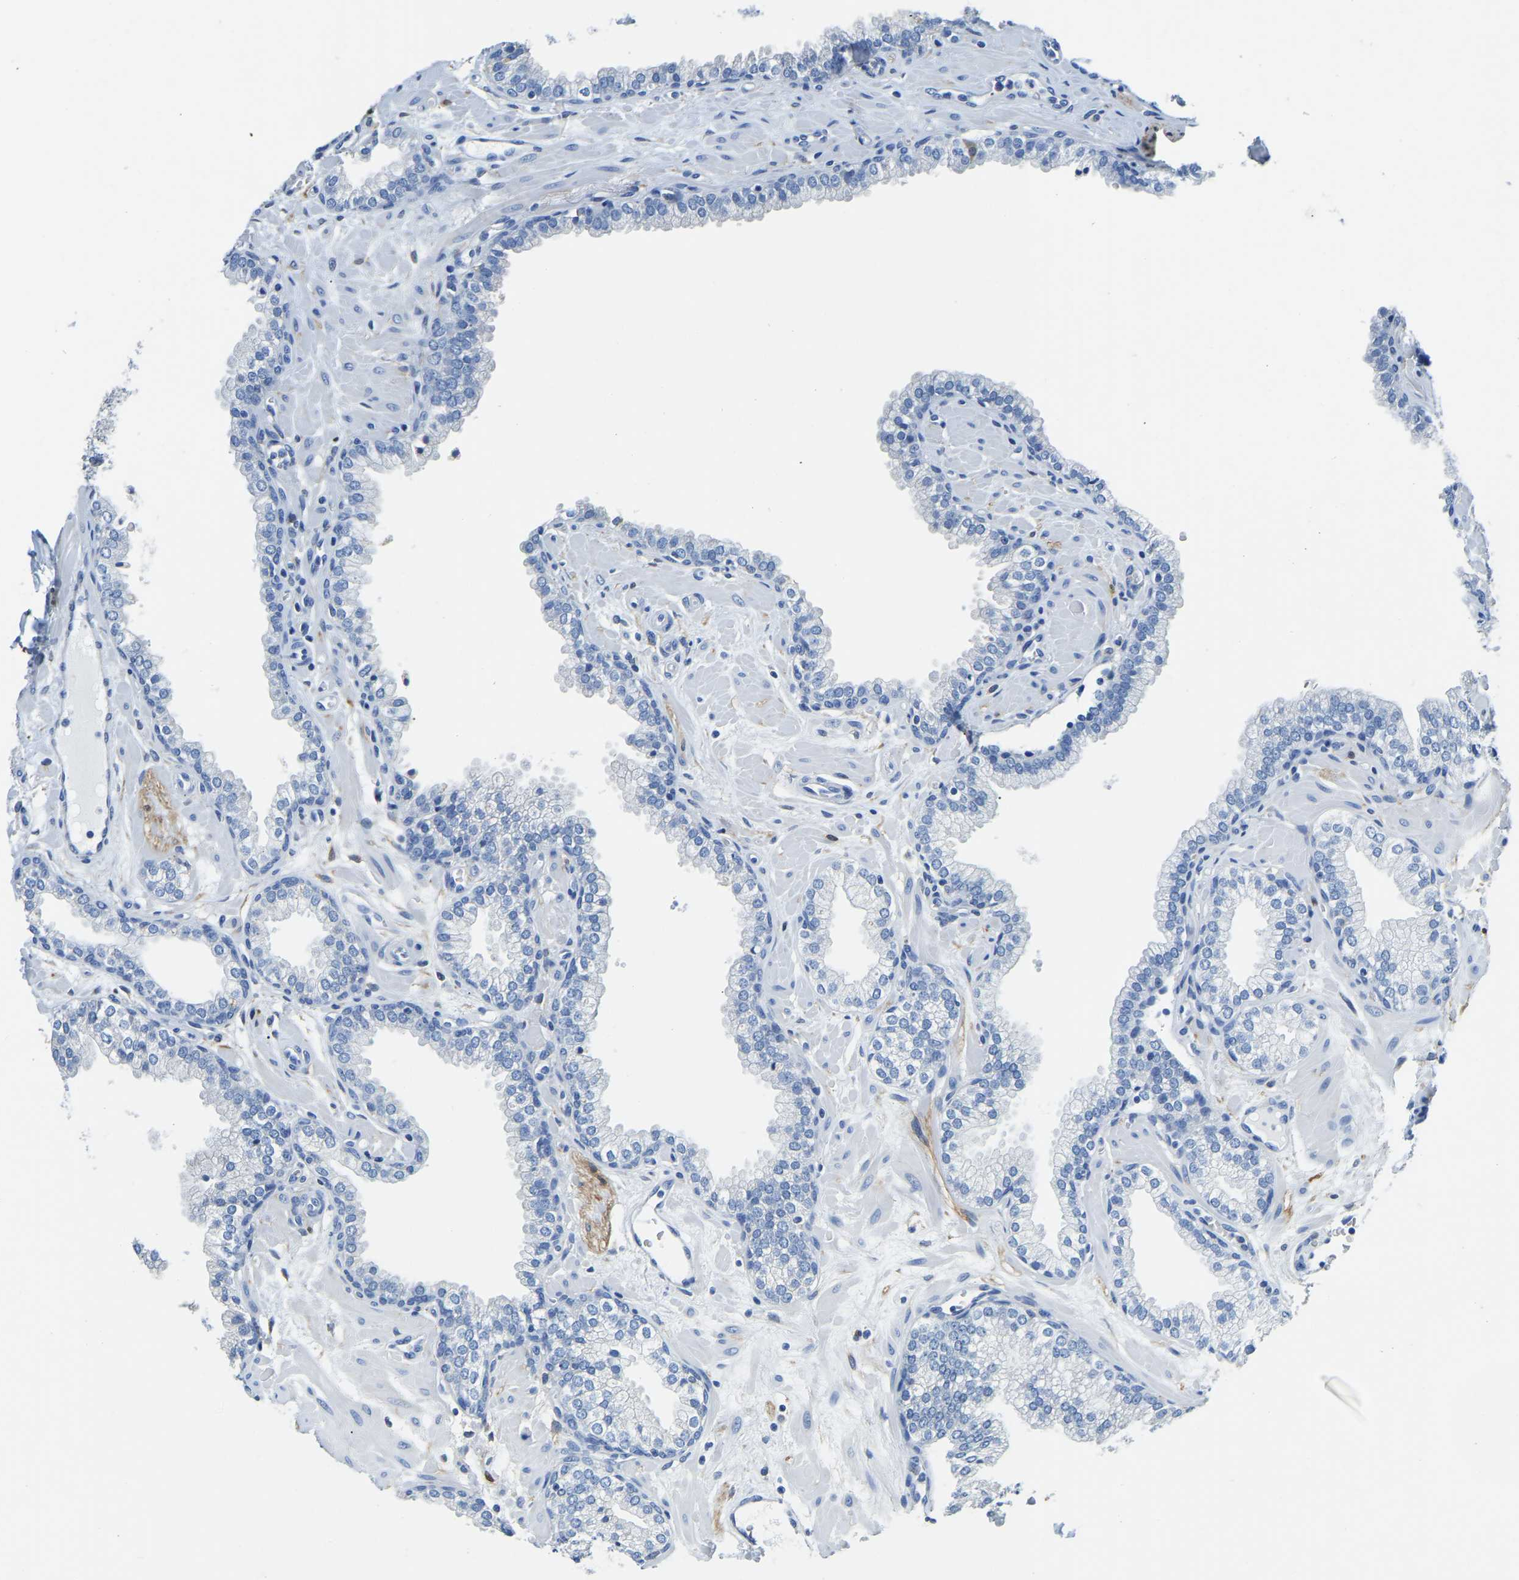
{"staining": {"intensity": "negative", "quantity": "none", "location": "none"}, "tissue": "prostate", "cell_type": "Glandular cells", "image_type": "normal", "snomed": [{"axis": "morphology", "description": "Normal tissue, NOS"}, {"axis": "morphology", "description": "Urothelial carcinoma, Low grade"}, {"axis": "topography", "description": "Urinary bladder"}, {"axis": "topography", "description": "Prostate"}], "caption": "IHC of unremarkable human prostate exhibits no staining in glandular cells.", "gene": "ZDHHC13", "patient": {"sex": "male", "age": 60}}